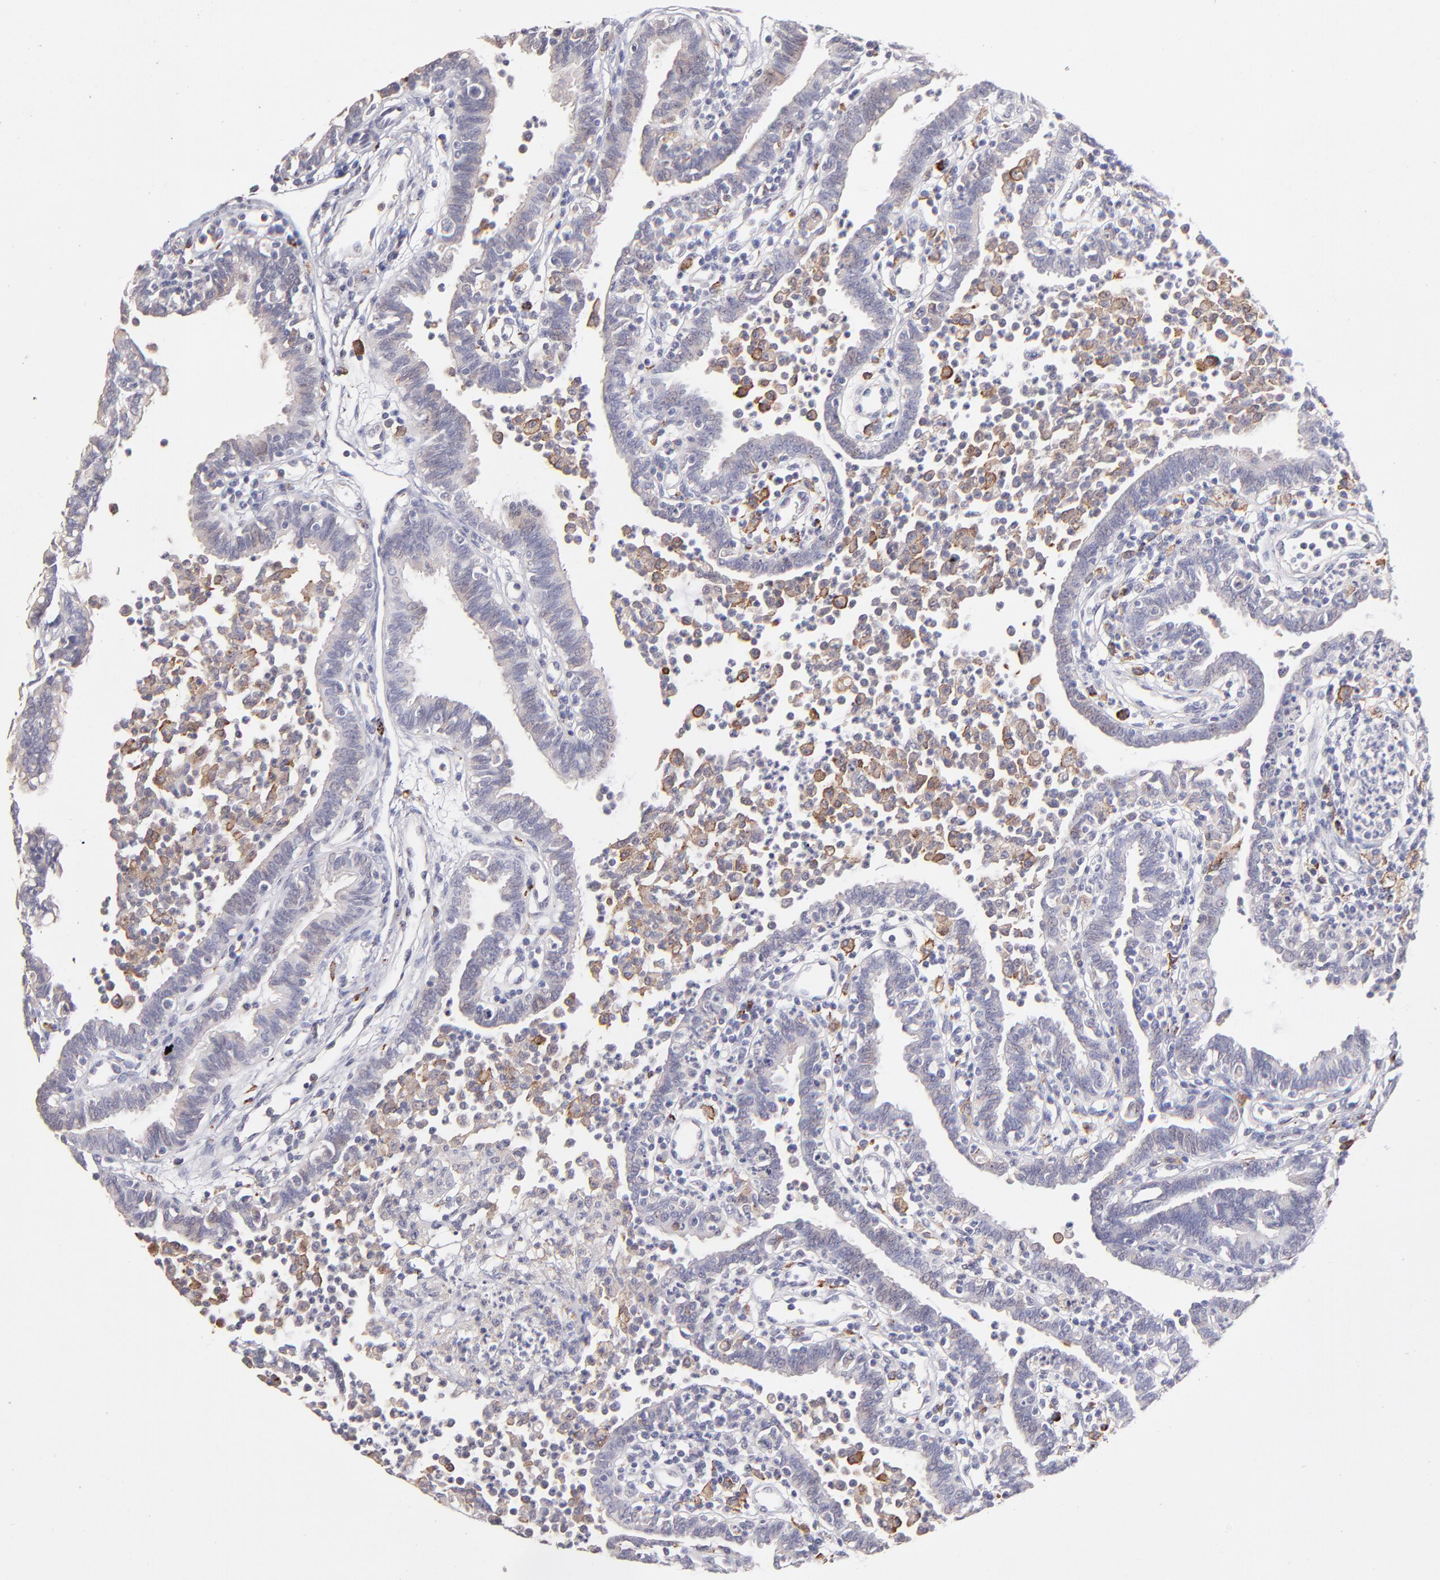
{"staining": {"intensity": "weak", "quantity": ">75%", "location": "cytoplasmic/membranous"}, "tissue": "fallopian tube", "cell_type": "Glandular cells", "image_type": "normal", "snomed": [{"axis": "morphology", "description": "Normal tissue, NOS"}, {"axis": "topography", "description": "Fallopian tube"}], "caption": "A brown stain shows weak cytoplasmic/membranous staining of a protein in glandular cells of benign fallopian tube. The staining was performed using DAB (3,3'-diaminobenzidine) to visualize the protein expression in brown, while the nuclei were stained in blue with hematoxylin (Magnification: 20x).", "gene": "GLDC", "patient": {"sex": "female", "age": 36}}